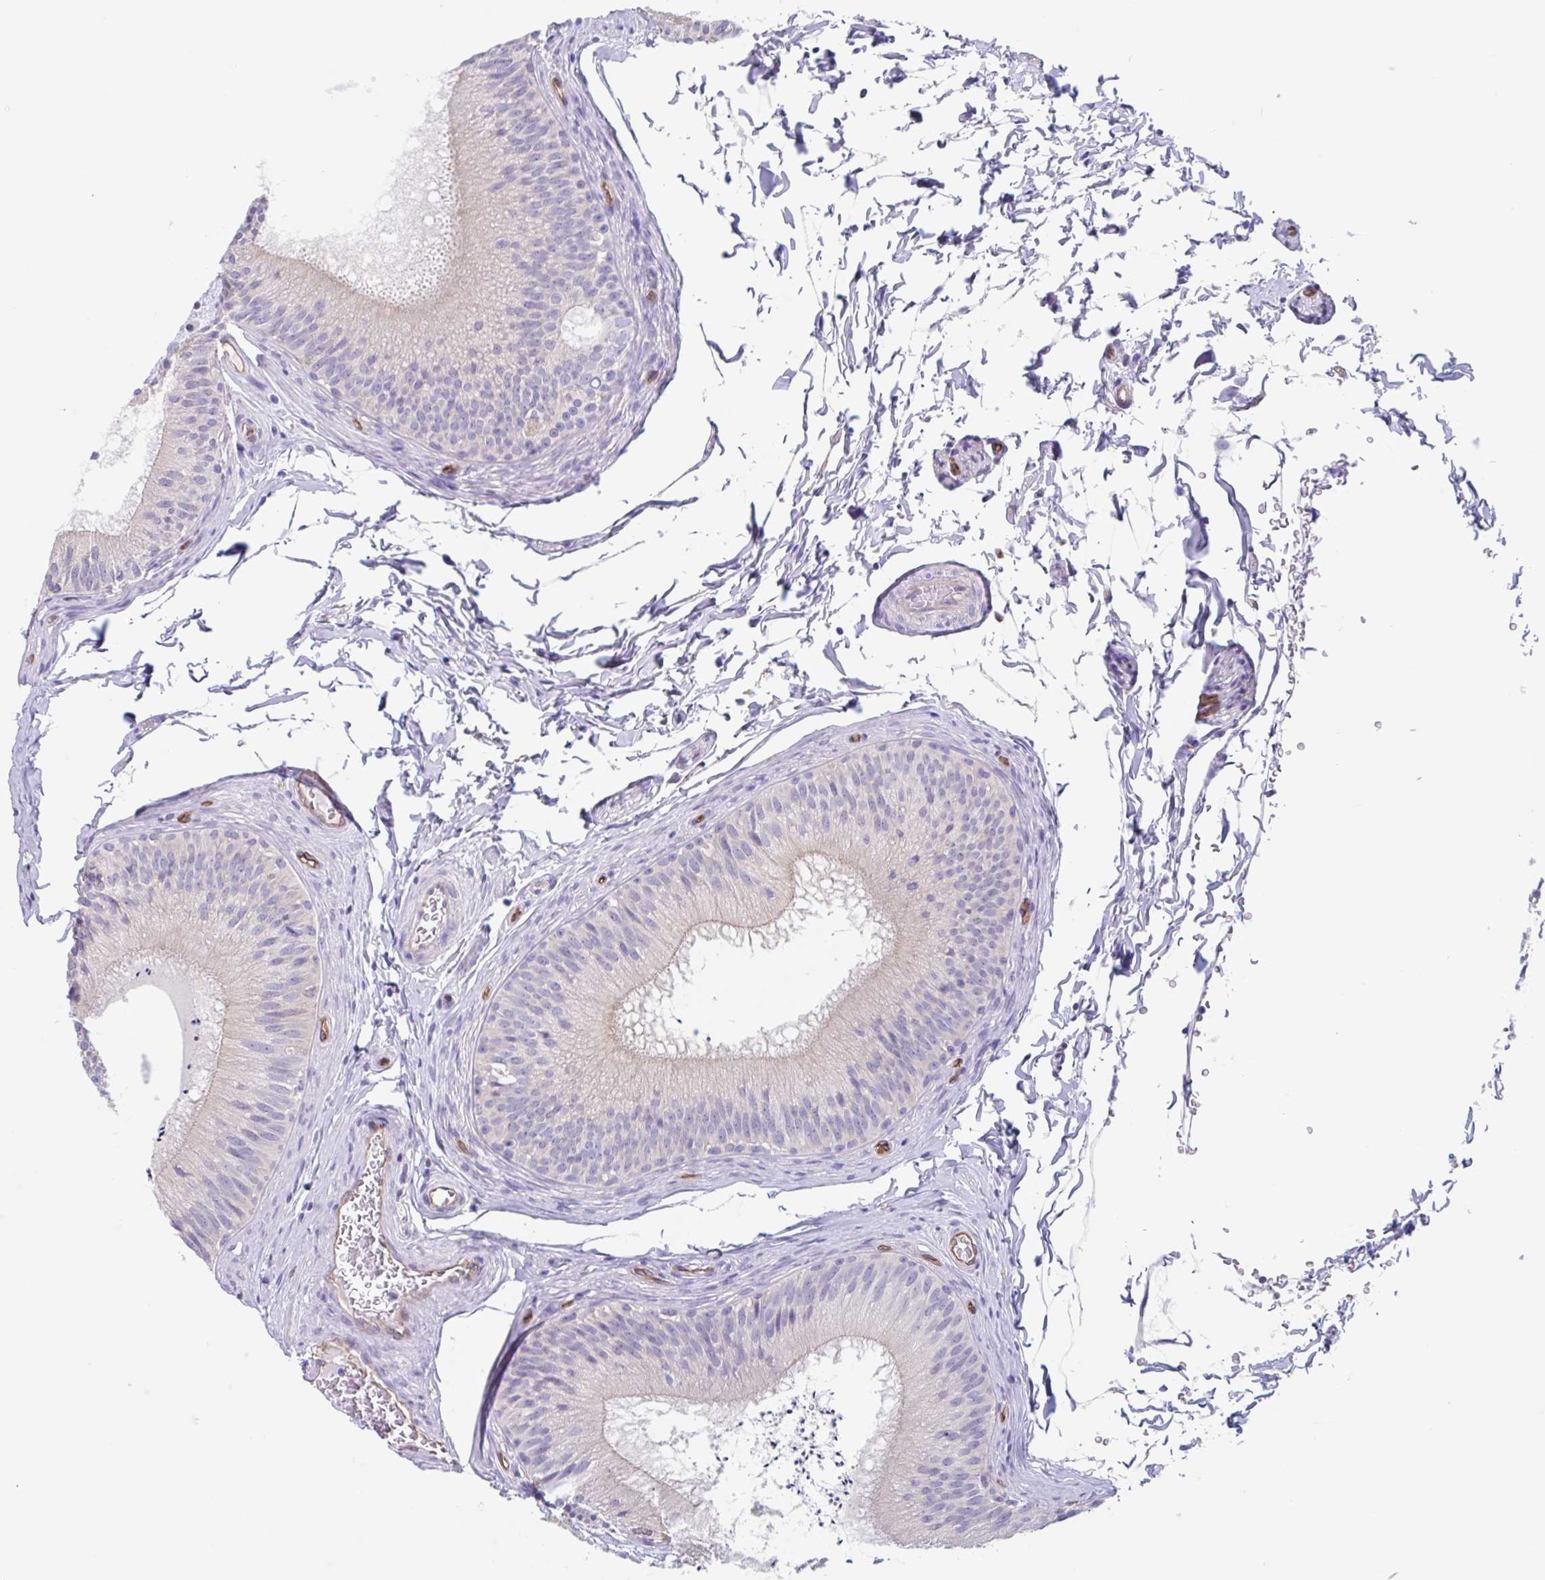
{"staining": {"intensity": "negative", "quantity": "none", "location": "none"}, "tissue": "epididymis", "cell_type": "Glandular cells", "image_type": "normal", "snomed": [{"axis": "morphology", "description": "Normal tissue, NOS"}, {"axis": "topography", "description": "Epididymis"}], "caption": "Immunohistochemistry photomicrograph of normal epididymis stained for a protein (brown), which demonstrates no positivity in glandular cells. (DAB (3,3'-diaminobenzidine) IHC, high magnification).", "gene": "EHD4", "patient": {"sex": "male", "age": 24}}